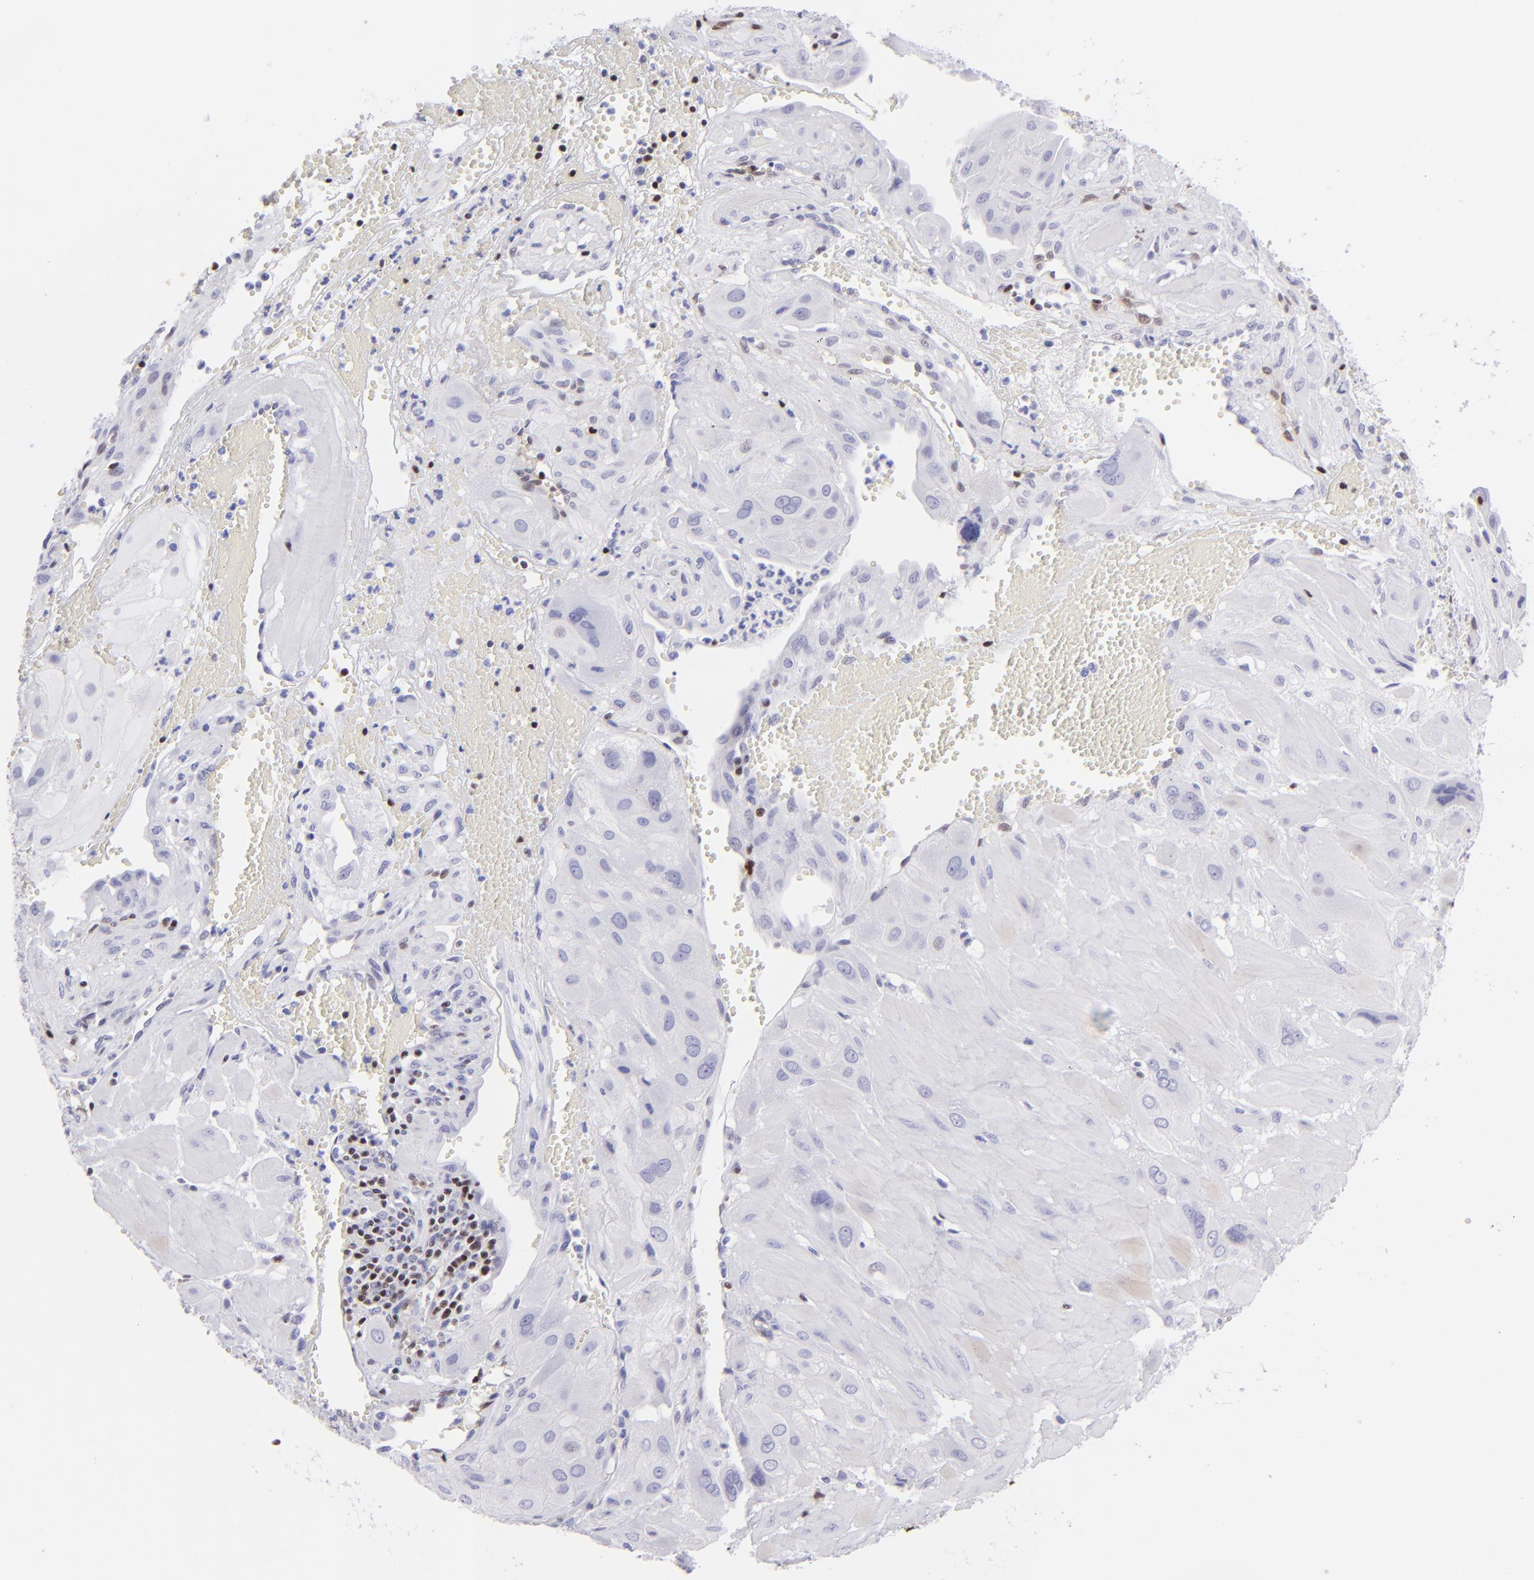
{"staining": {"intensity": "negative", "quantity": "none", "location": "none"}, "tissue": "cervical cancer", "cell_type": "Tumor cells", "image_type": "cancer", "snomed": [{"axis": "morphology", "description": "Squamous cell carcinoma, NOS"}, {"axis": "topography", "description": "Cervix"}], "caption": "Tumor cells show no significant positivity in cervical cancer (squamous cell carcinoma).", "gene": "ETS1", "patient": {"sex": "female", "age": 34}}